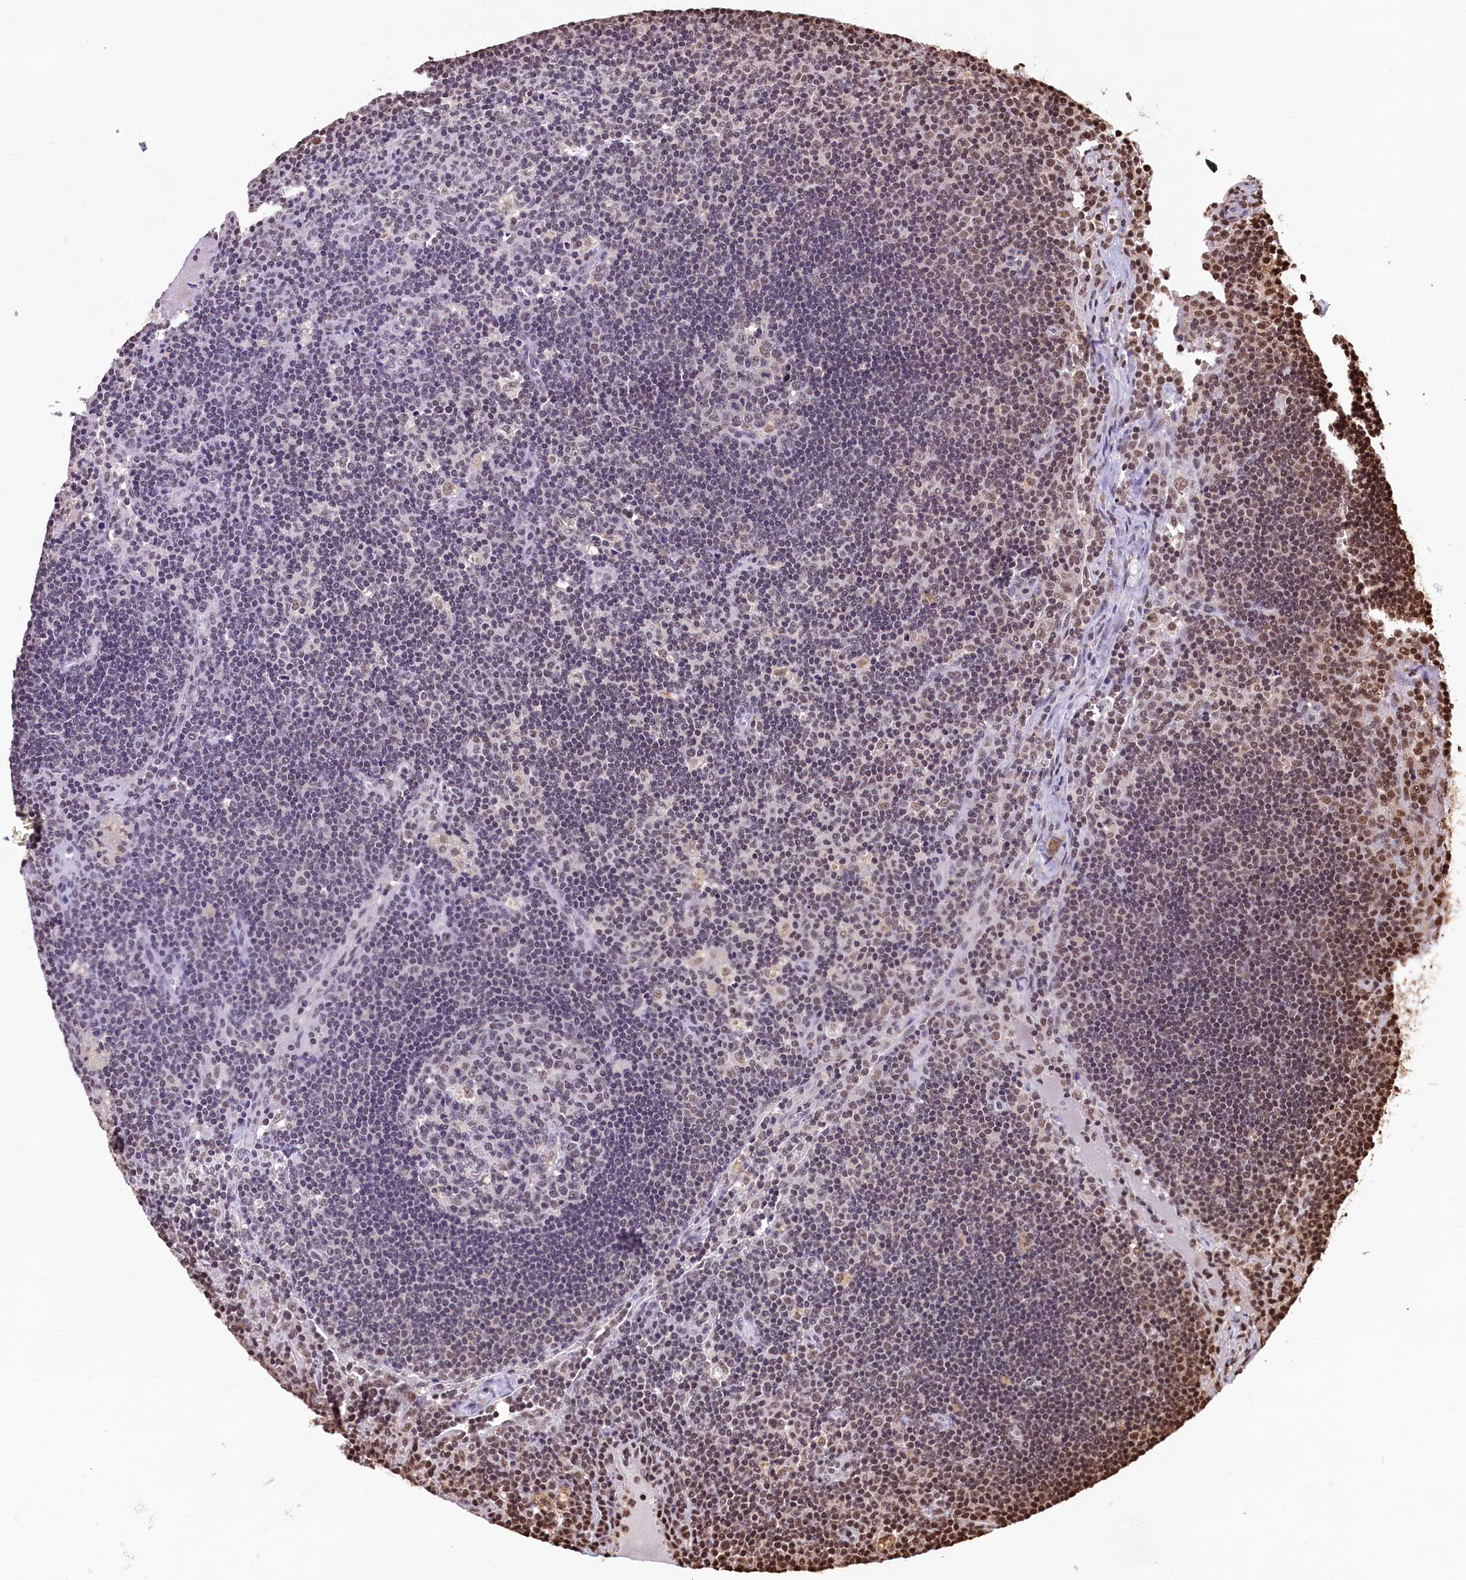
{"staining": {"intensity": "moderate", "quantity": "25%-75%", "location": "nuclear"}, "tissue": "lymph node", "cell_type": "Germinal center cells", "image_type": "normal", "snomed": [{"axis": "morphology", "description": "Normal tissue, NOS"}, {"axis": "topography", "description": "Lymph node"}], "caption": "A histopathology image of human lymph node stained for a protein demonstrates moderate nuclear brown staining in germinal center cells. (DAB IHC, brown staining for protein, blue staining for nuclei).", "gene": "SNRPD2", "patient": {"sex": "male", "age": 58}}